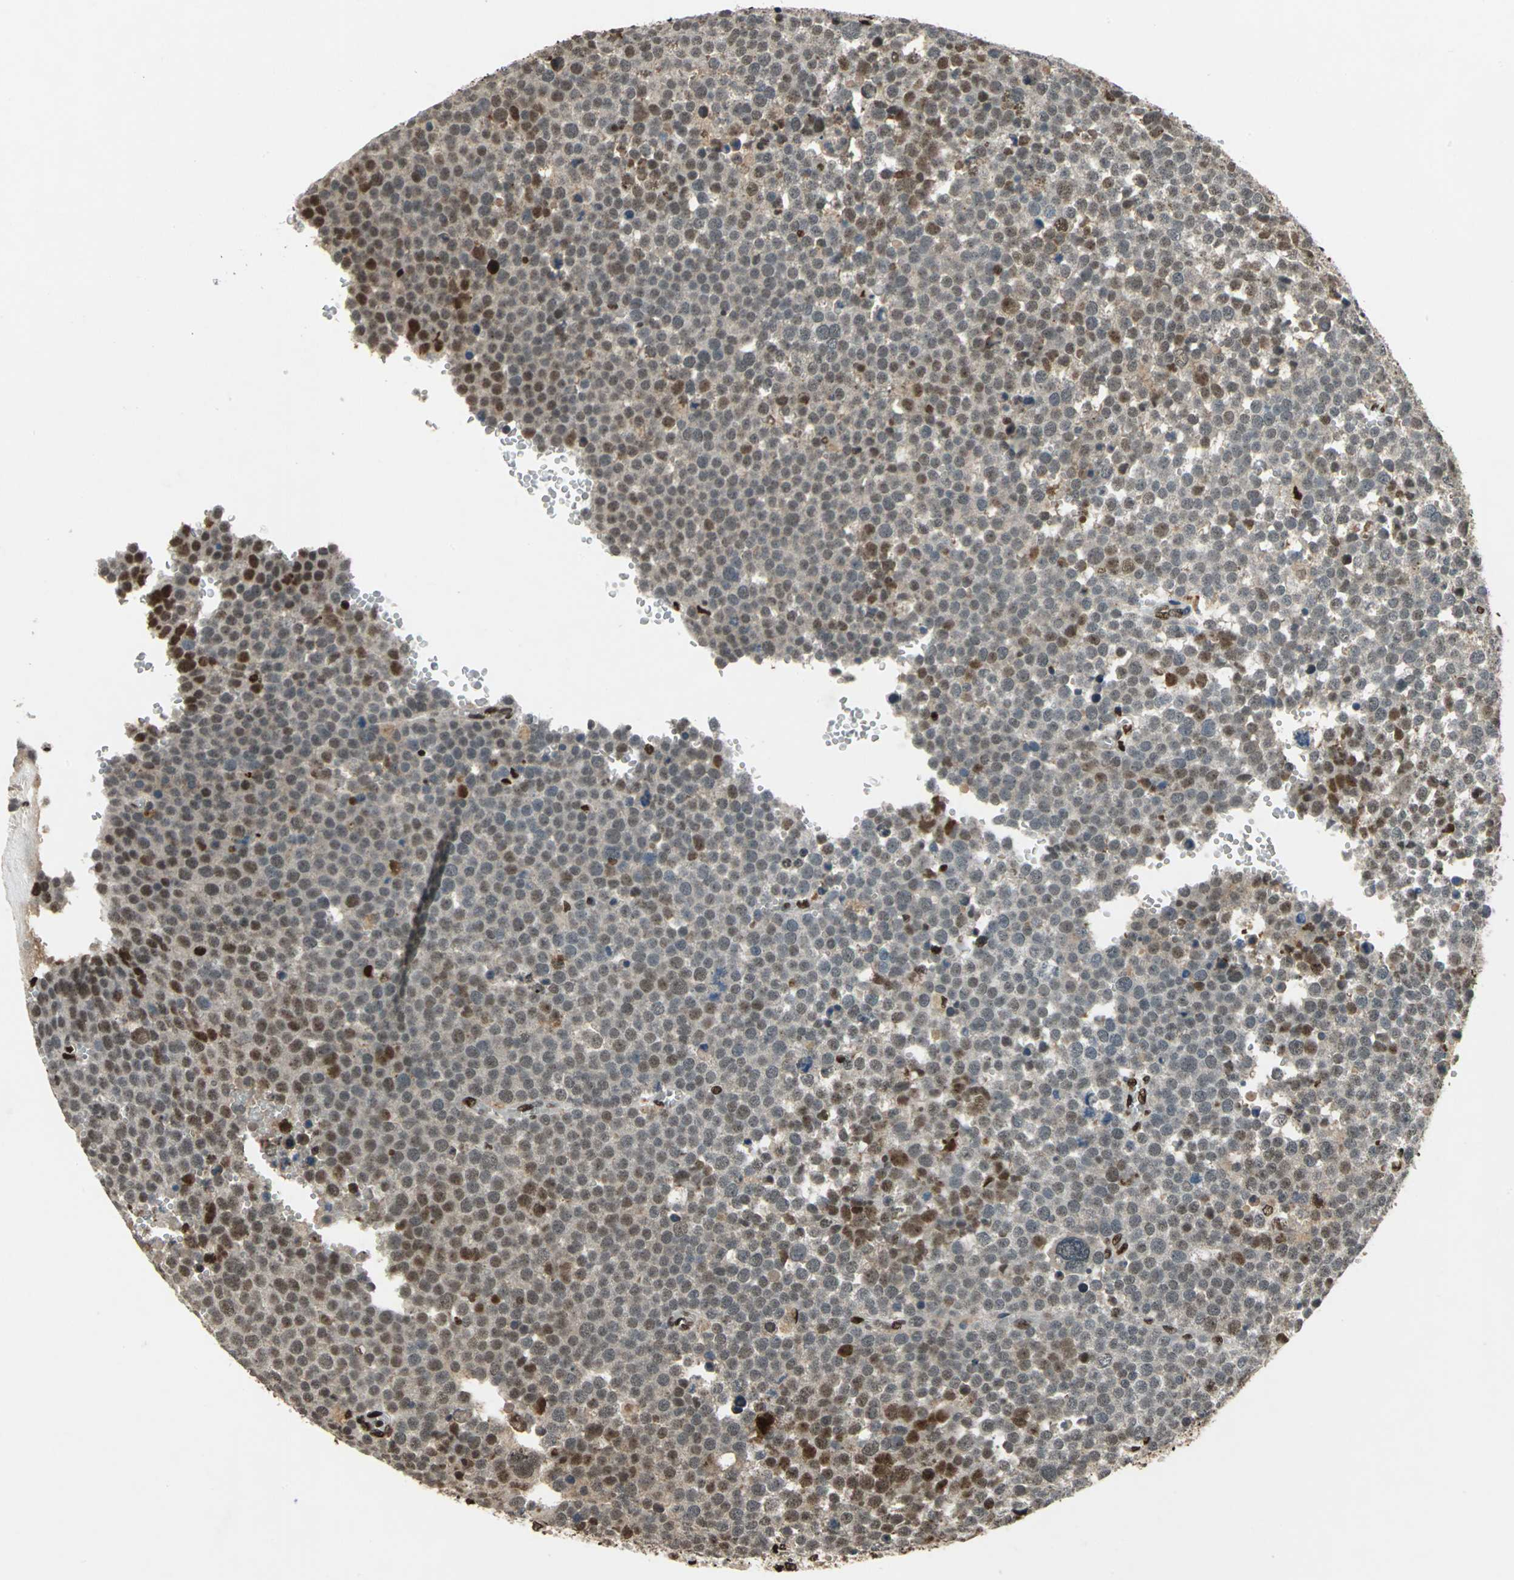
{"staining": {"intensity": "moderate", "quantity": "25%-75%", "location": "nuclear"}, "tissue": "testis cancer", "cell_type": "Tumor cells", "image_type": "cancer", "snomed": [{"axis": "morphology", "description": "Seminoma, NOS"}, {"axis": "topography", "description": "Testis"}], "caption": "Tumor cells exhibit medium levels of moderate nuclear positivity in approximately 25%-75% of cells in human testis seminoma.", "gene": "ANP32A", "patient": {"sex": "male", "age": 71}}